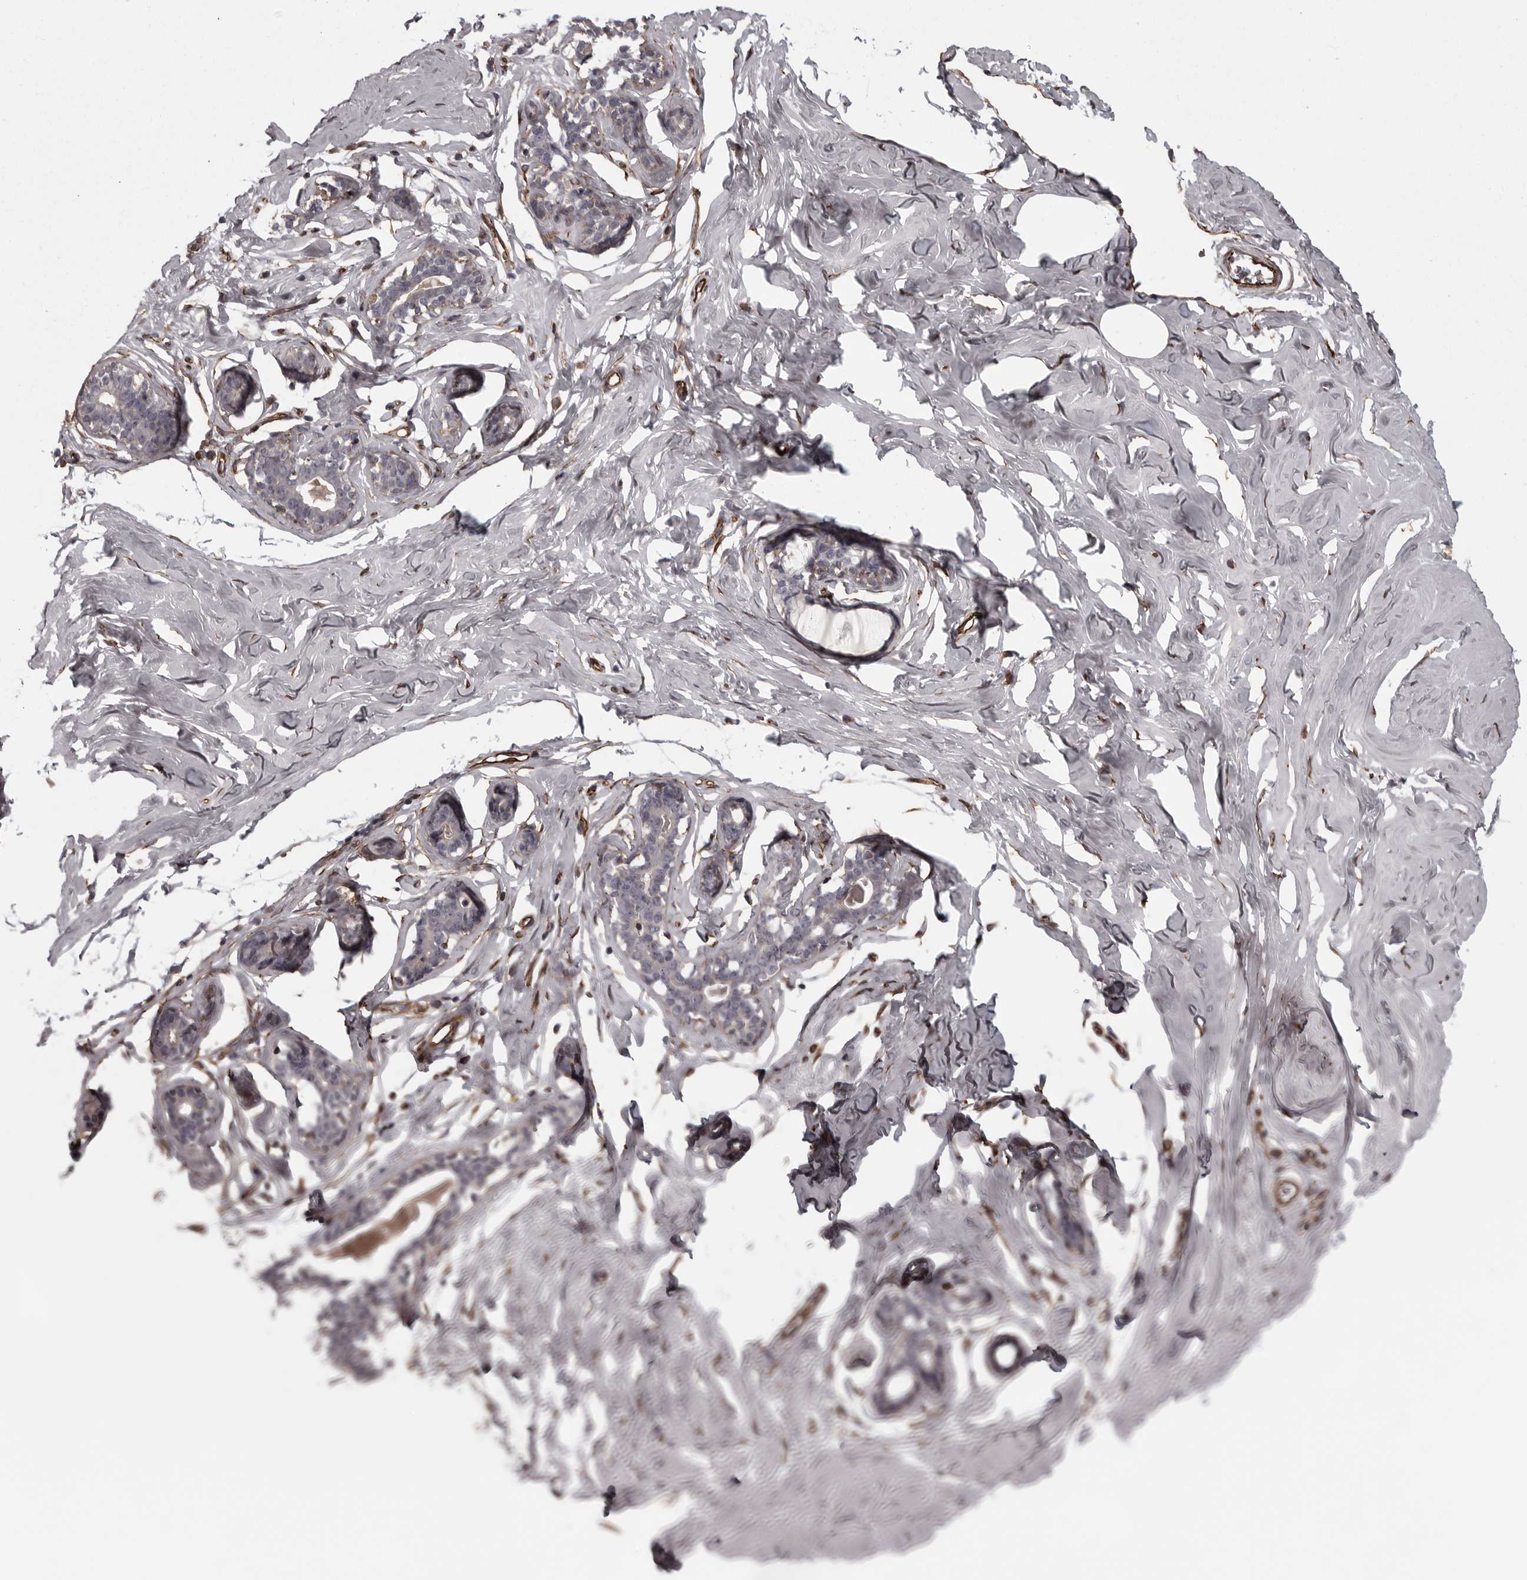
{"staining": {"intensity": "strong", "quantity": ">75%", "location": "cytoplasmic/membranous"}, "tissue": "adipose tissue", "cell_type": "Adipocytes", "image_type": "normal", "snomed": [{"axis": "morphology", "description": "Normal tissue, NOS"}, {"axis": "morphology", "description": "Fibrosis, NOS"}, {"axis": "topography", "description": "Breast"}, {"axis": "topography", "description": "Adipose tissue"}], "caption": "Immunohistochemistry (DAB) staining of benign human adipose tissue shows strong cytoplasmic/membranous protein staining in approximately >75% of adipocytes. Using DAB (3,3'-diaminobenzidine) (brown) and hematoxylin (blue) stains, captured at high magnification using brightfield microscopy.", "gene": "FAAP100", "patient": {"sex": "female", "age": 39}}